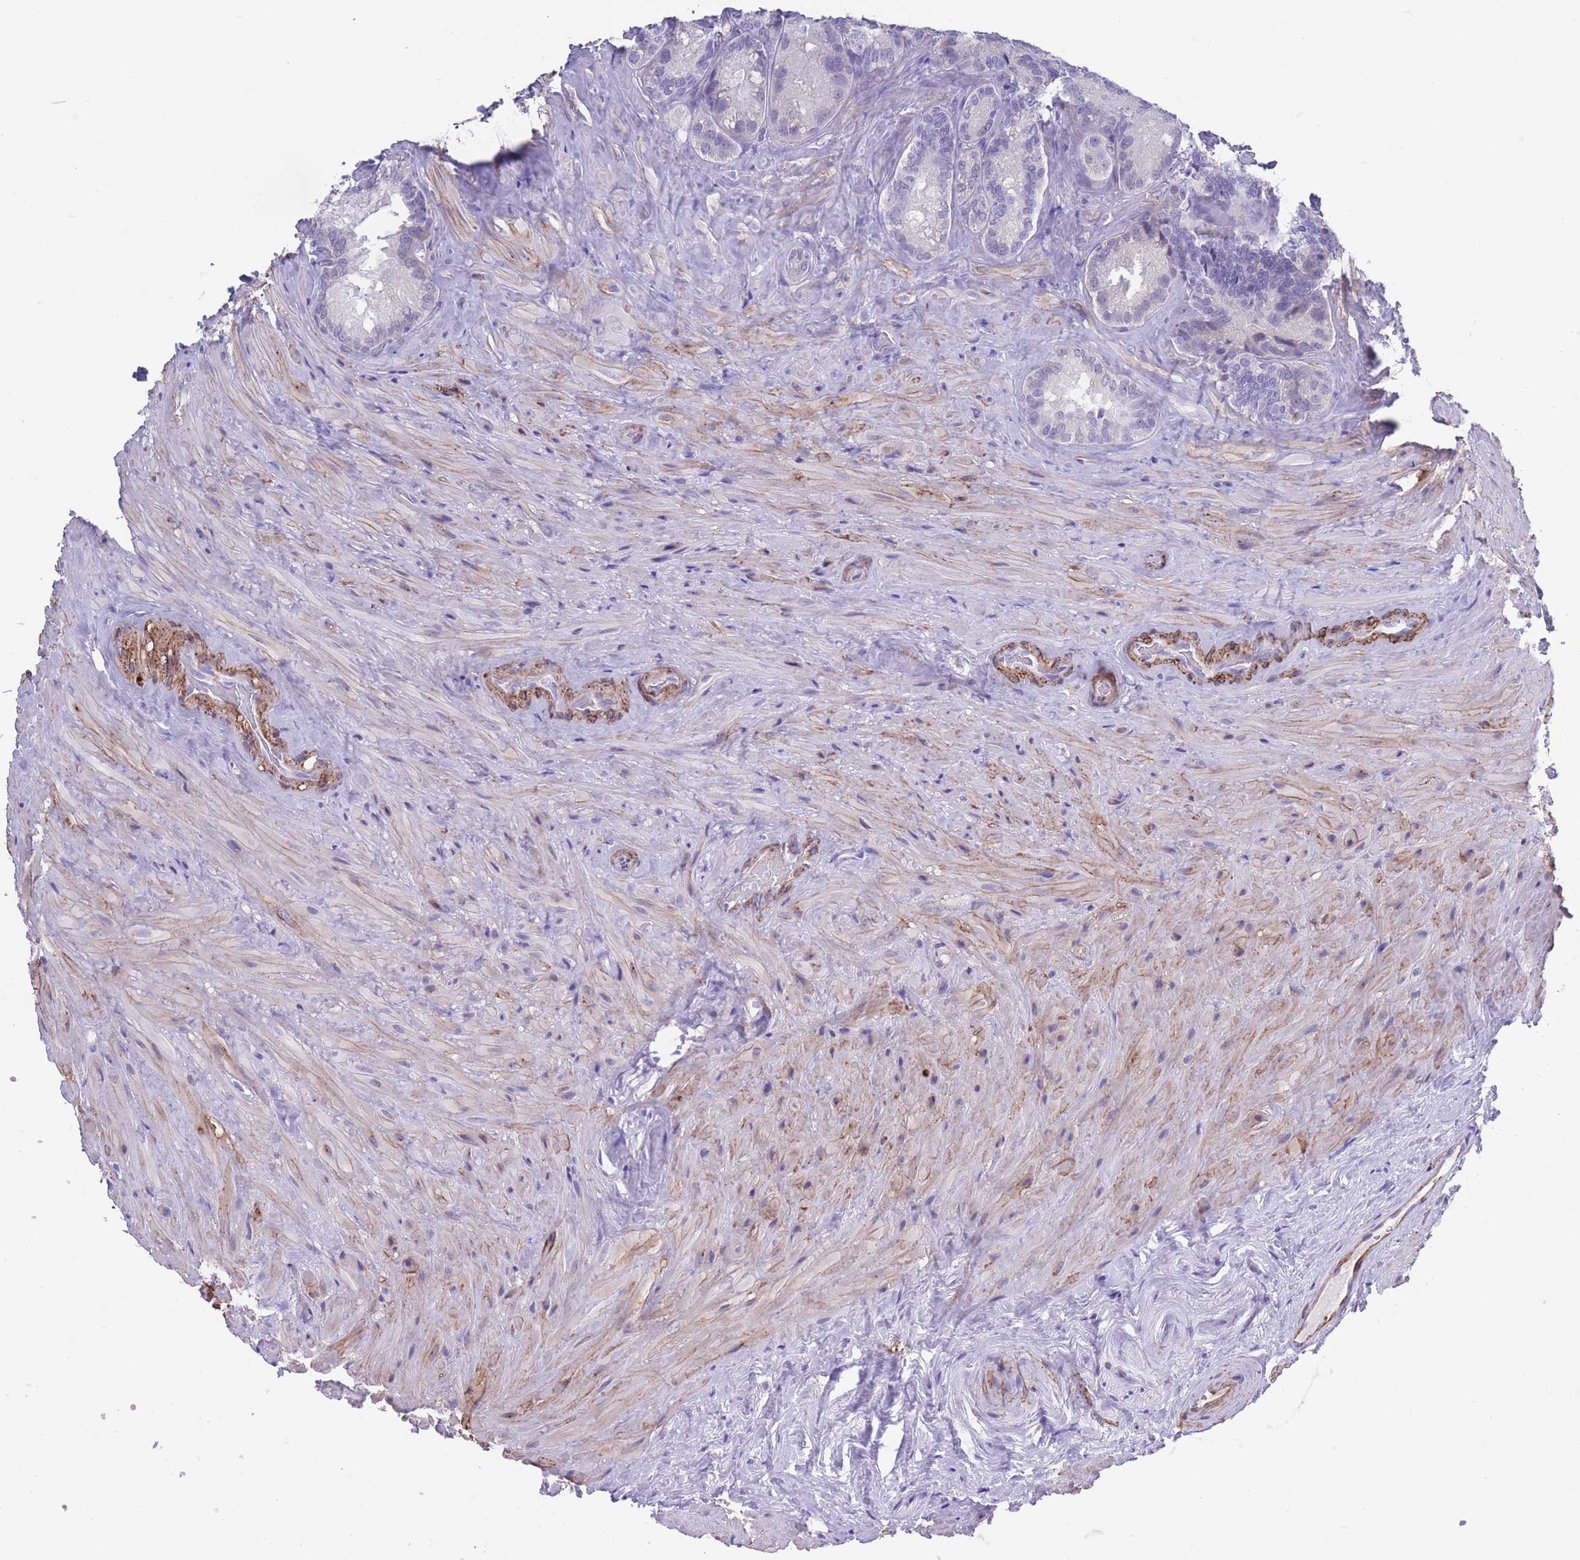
{"staining": {"intensity": "negative", "quantity": "none", "location": "none"}, "tissue": "seminal vesicle", "cell_type": "Glandular cells", "image_type": "normal", "snomed": [{"axis": "morphology", "description": "Normal tissue, NOS"}, {"axis": "topography", "description": "Seminal veicle"}], "caption": "Immunohistochemical staining of normal seminal vesicle reveals no significant expression in glandular cells.", "gene": "DPYD", "patient": {"sex": "male", "age": 62}}